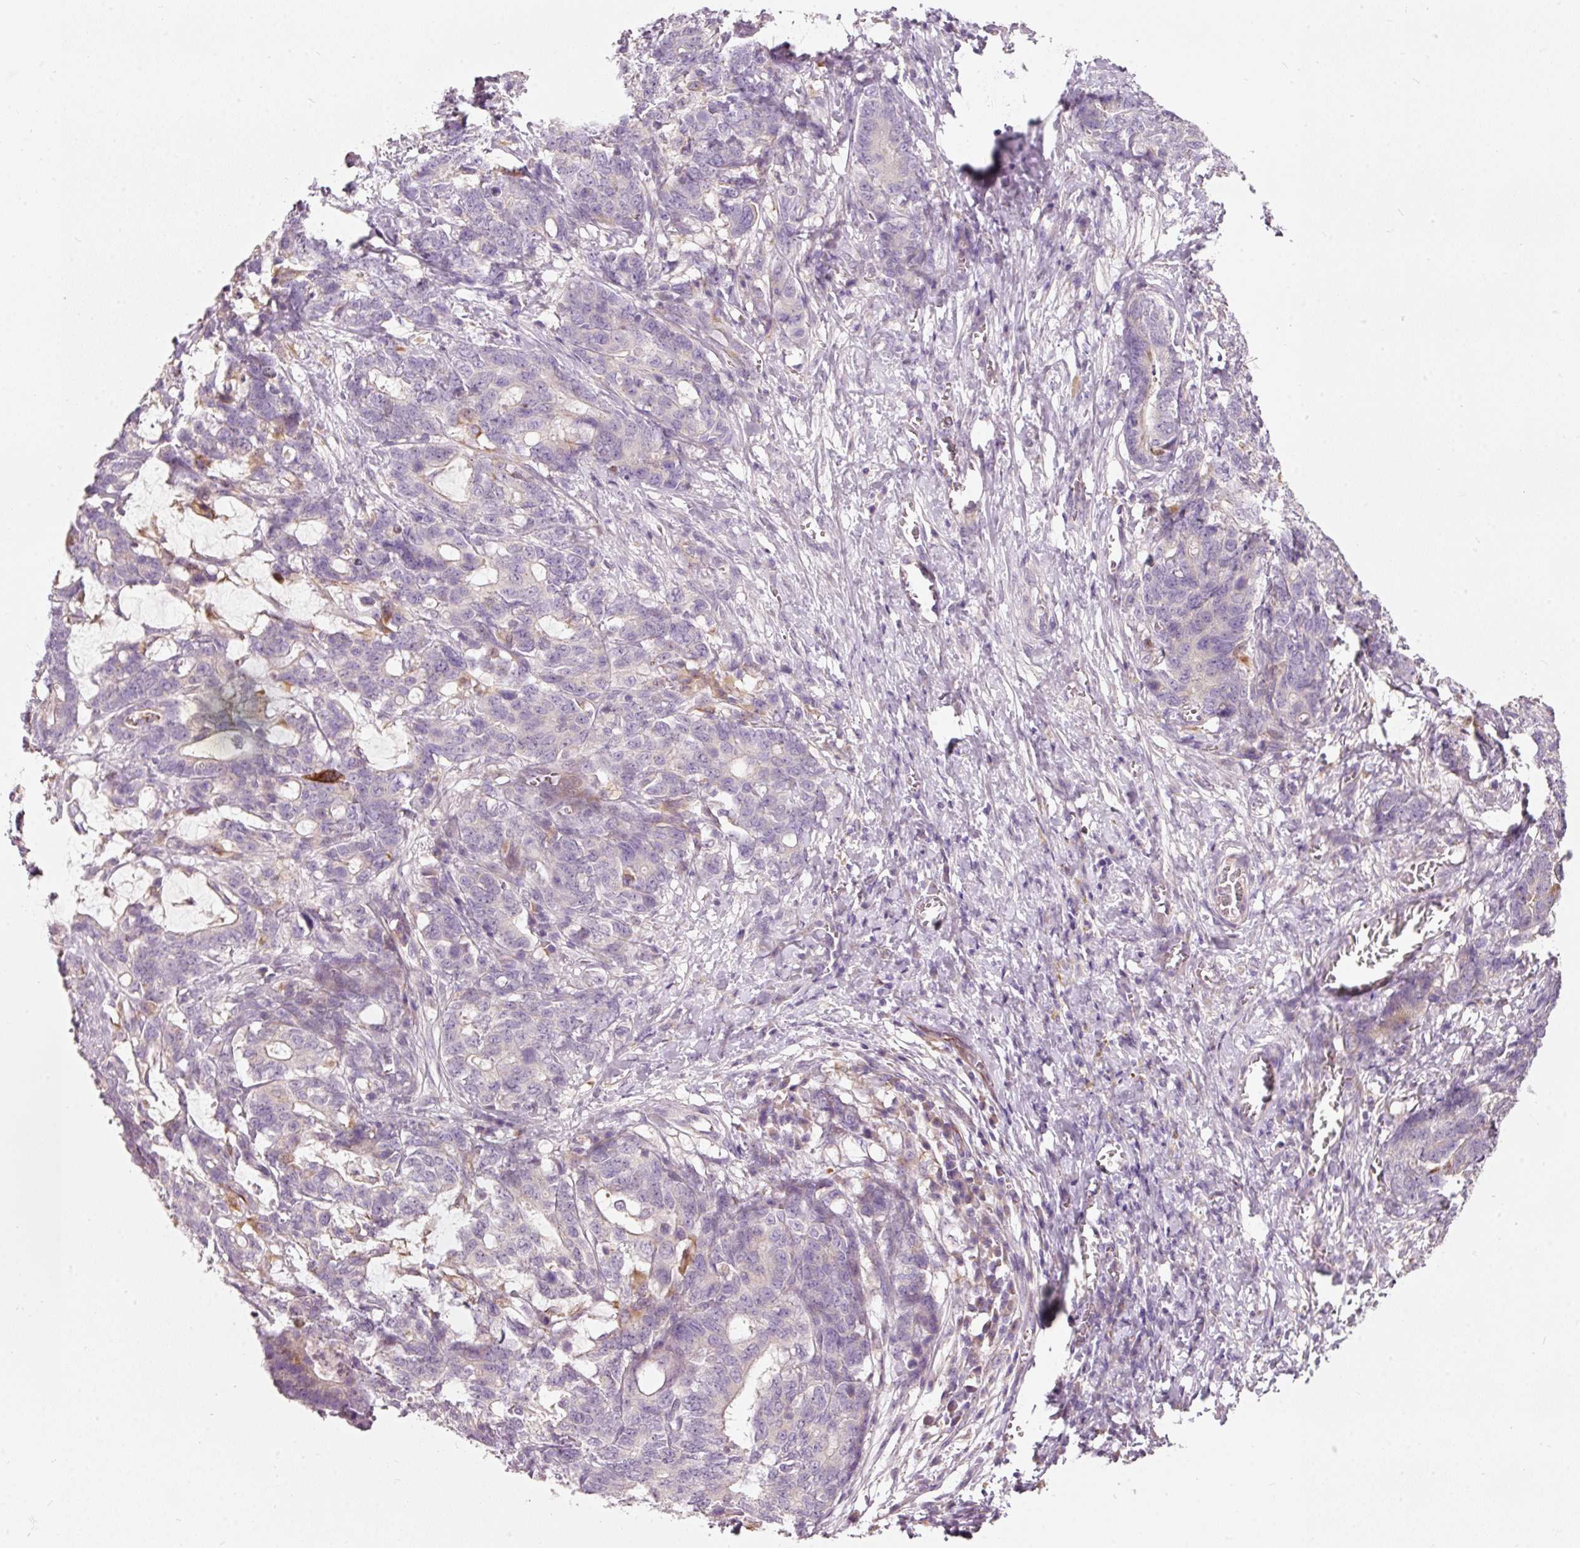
{"staining": {"intensity": "negative", "quantity": "none", "location": "none"}, "tissue": "stomach cancer", "cell_type": "Tumor cells", "image_type": "cancer", "snomed": [{"axis": "morphology", "description": "Normal tissue, NOS"}, {"axis": "morphology", "description": "Adenocarcinoma, NOS"}, {"axis": "topography", "description": "Stomach"}], "caption": "Micrograph shows no significant protein staining in tumor cells of adenocarcinoma (stomach). (Stains: DAB (3,3'-diaminobenzidine) immunohistochemistry with hematoxylin counter stain, Microscopy: brightfield microscopy at high magnification).", "gene": "KLHL21", "patient": {"sex": "female", "age": 64}}